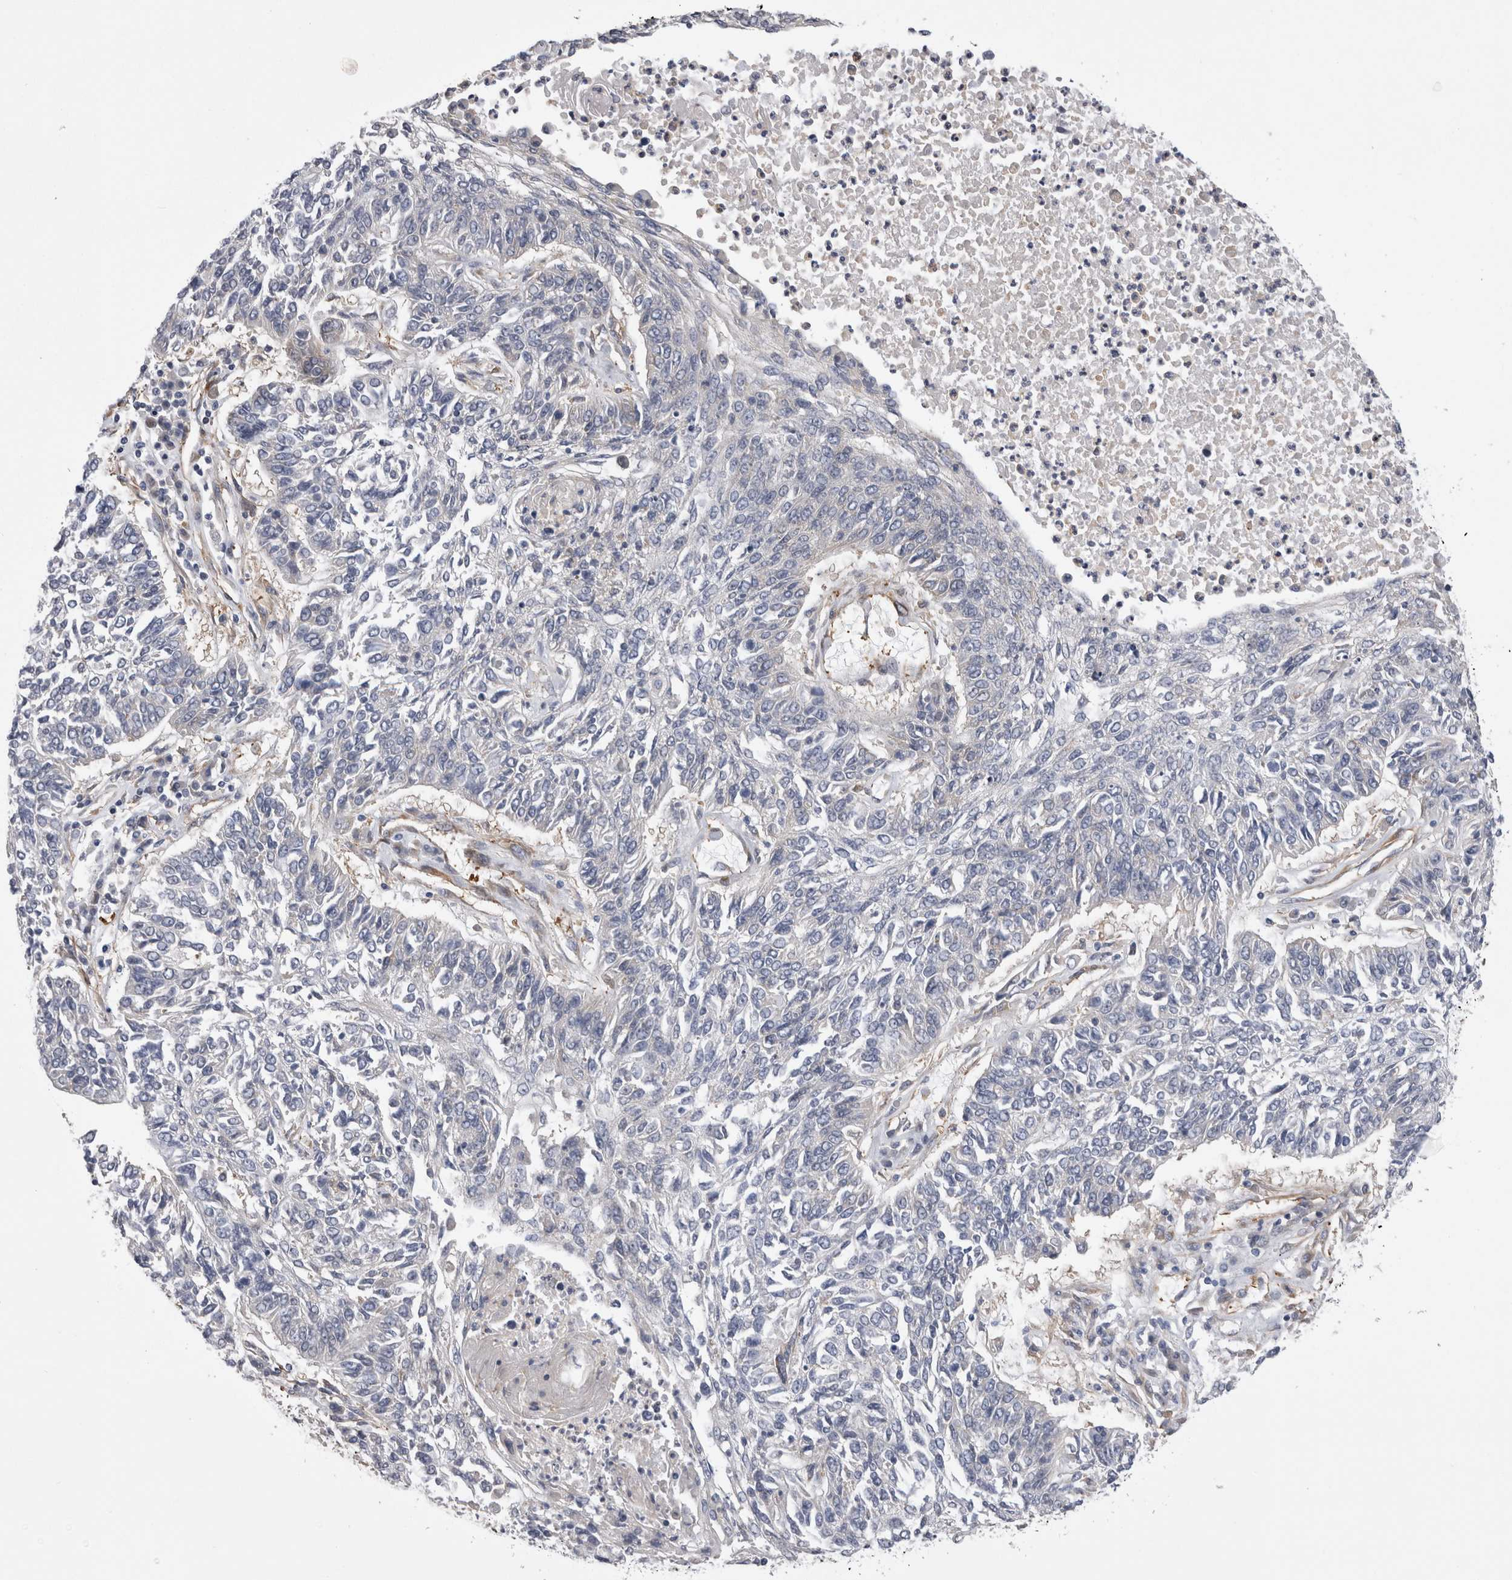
{"staining": {"intensity": "negative", "quantity": "none", "location": "none"}, "tissue": "lung cancer", "cell_type": "Tumor cells", "image_type": "cancer", "snomed": [{"axis": "morphology", "description": "Normal tissue, NOS"}, {"axis": "morphology", "description": "Squamous cell carcinoma, NOS"}, {"axis": "topography", "description": "Cartilage tissue"}, {"axis": "topography", "description": "Bronchus"}, {"axis": "topography", "description": "Lung"}], "caption": "Protein analysis of lung squamous cell carcinoma displays no significant positivity in tumor cells.", "gene": "EPRS1", "patient": {"sex": "female", "age": 49}}